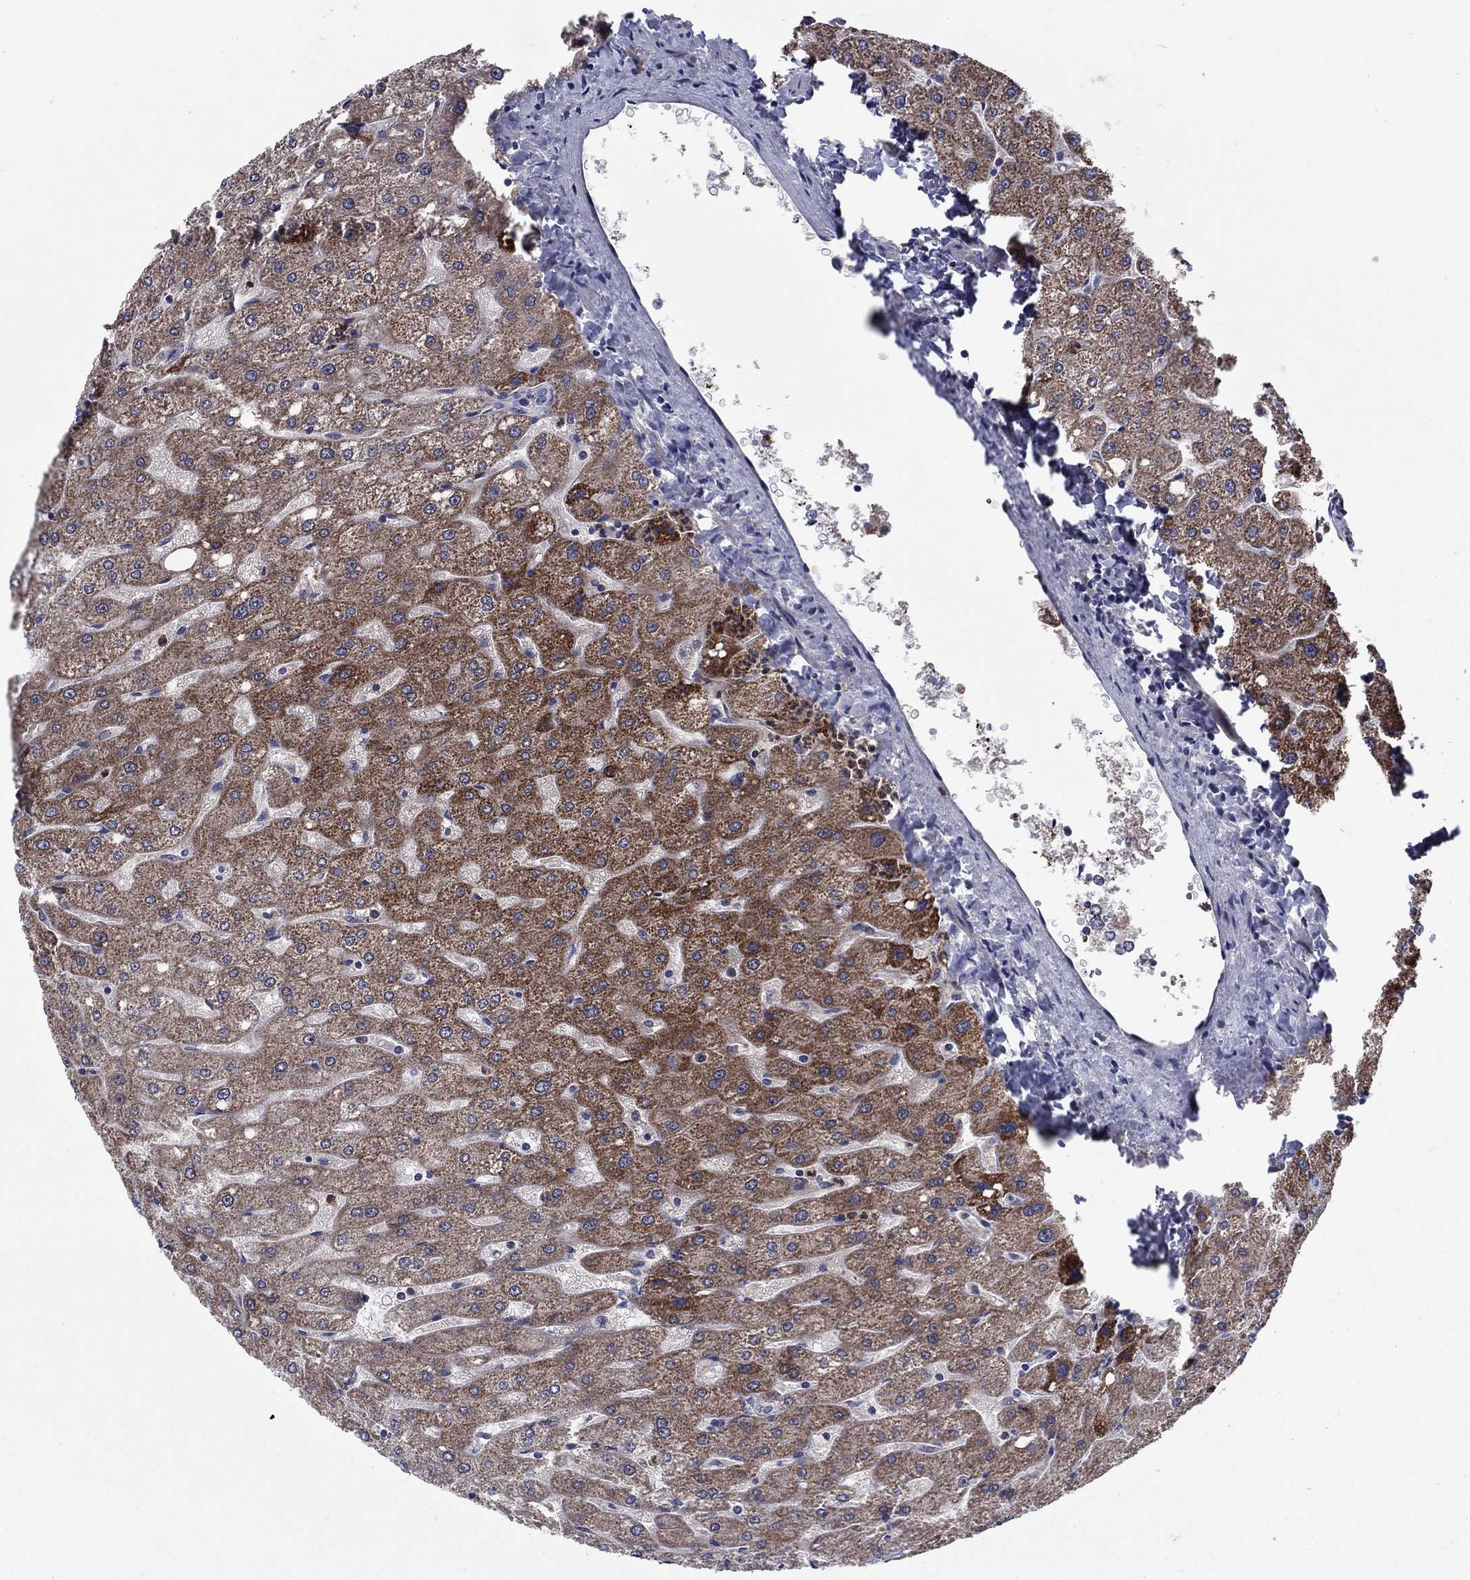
{"staining": {"intensity": "negative", "quantity": "none", "location": "none"}, "tissue": "liver", "cell_type": "Cholangiocytes", "image_type": "normal", "snomed": [{"axis": "morphology", "description": "Normal tissue, NOS"}, {"axis": "topography", "description": "Liver"}], "caption": "DAB immunohistochemical staining of benign human liver shows no significant positivity in cholangiocytes. (Immunohistochemistry, brightfield microscopy, high magnification).", "gene": "MSRB1", "patient": {"sex": "male", "age": 67}}